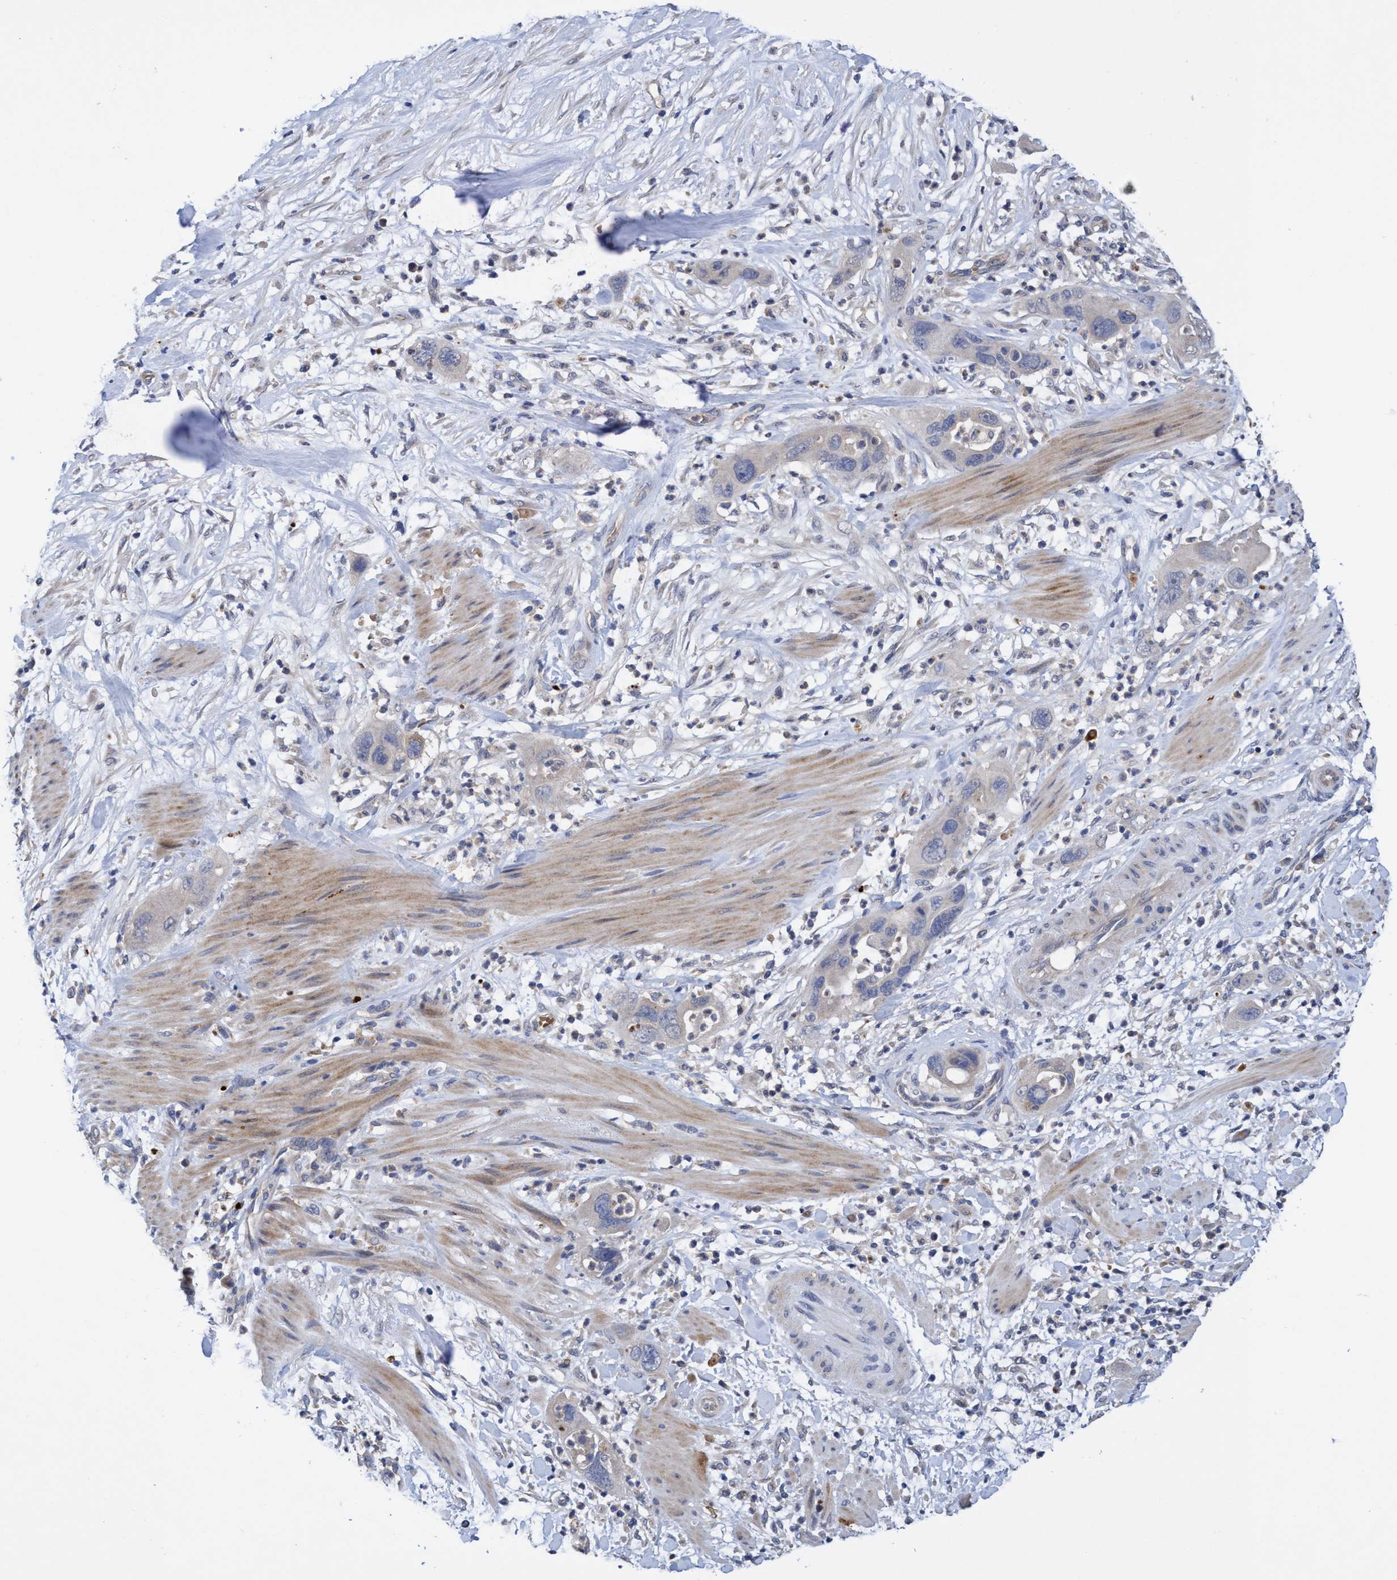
{"staining": {"intensity": "negative", "quantity": "none", "location": "none"}, "tissue": "pancreatic cancer", "cell_type": "Tumor cells", "image_type": "cancer", "snomed": [{"axis": "morphology", "description": "Adenocarcinoma, NOS"}, {"axis": "topography", "description": "Pancreas"}], "caption": "This photomicrograph is of pancreatic cancer stained with IHC to label a protein in brown with the nuclei are counter-stained blue. There is no positivity in tumor cells.", "gene": "SEMA4D", "patient": {"sex": "female", "age": 71}}